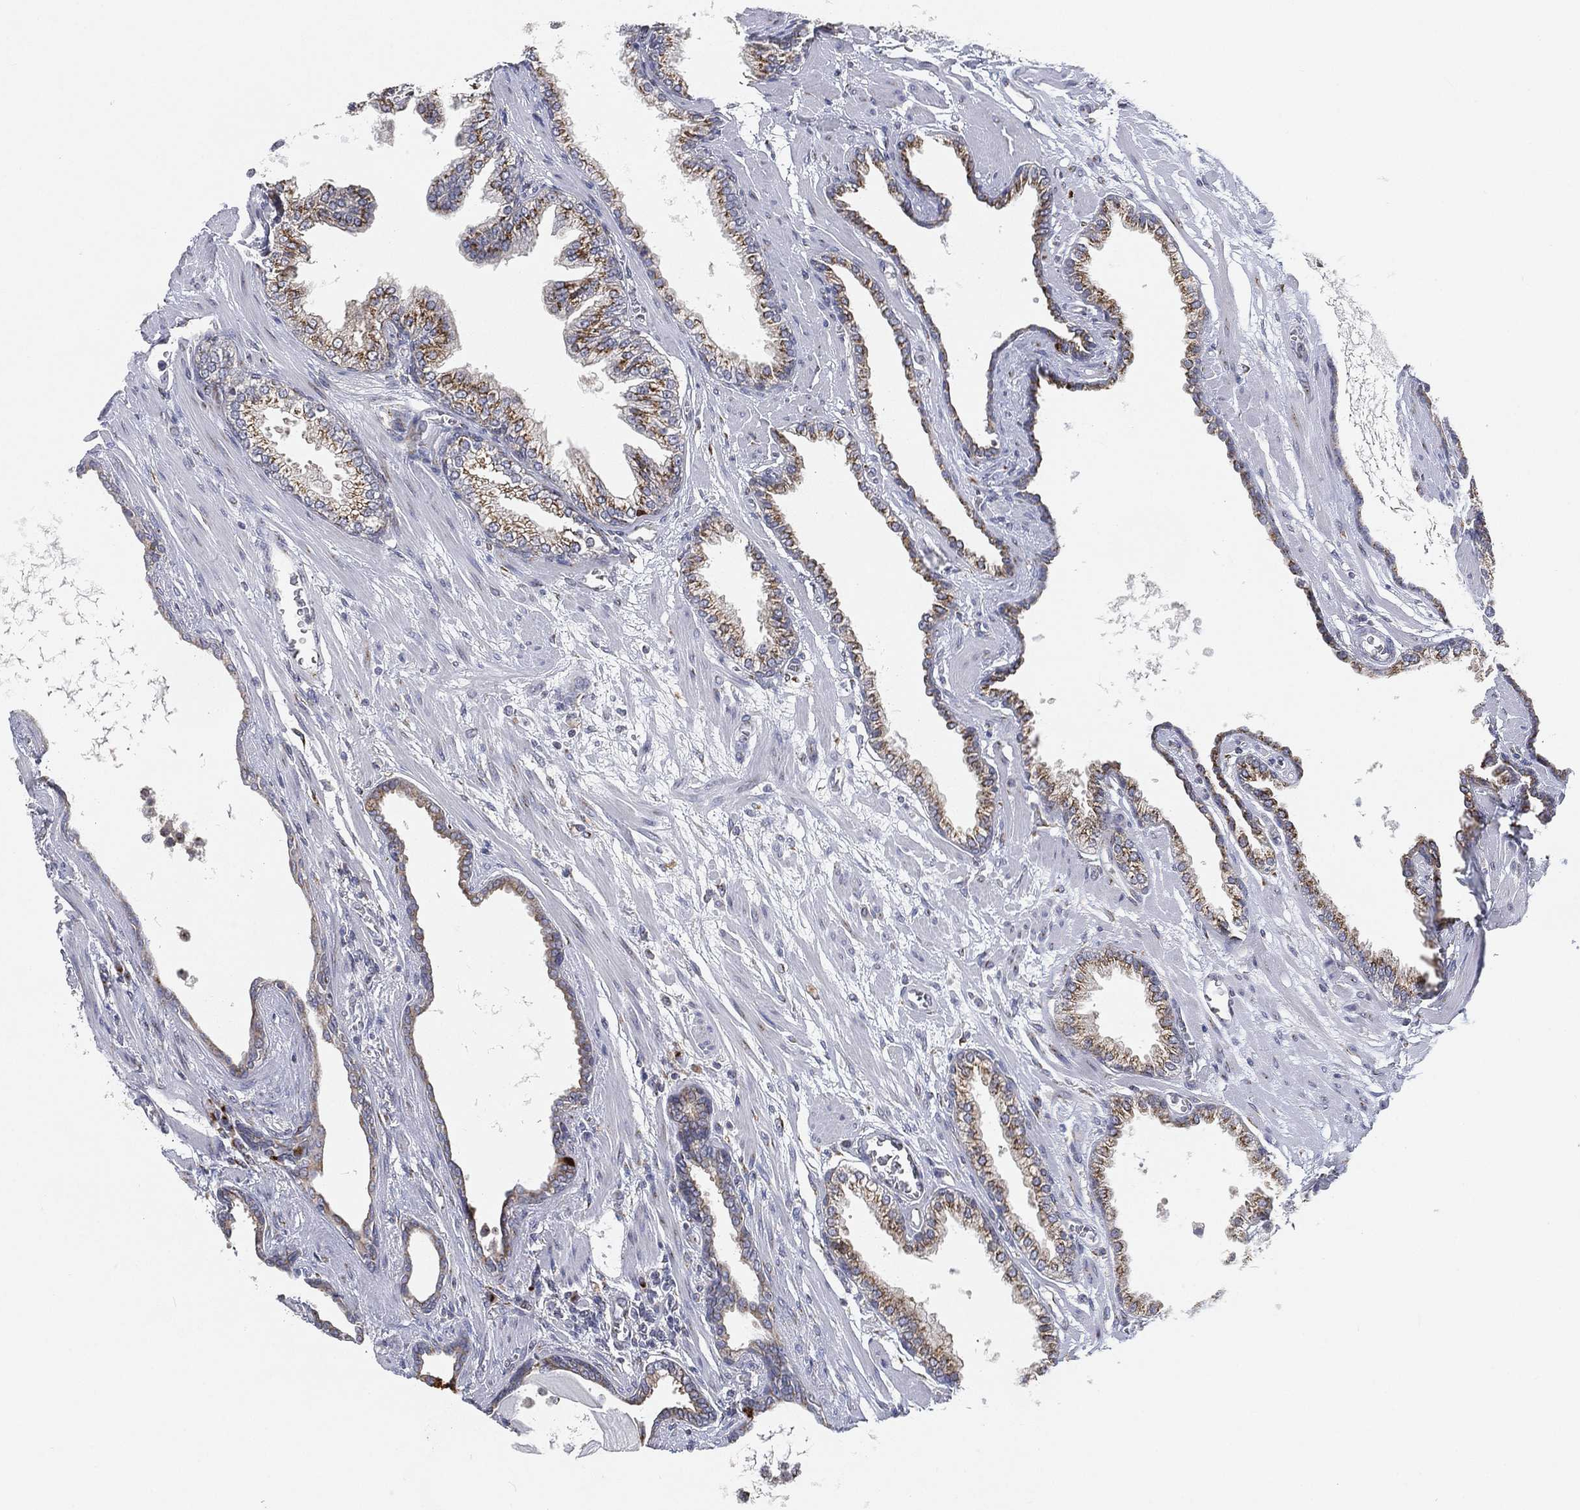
{"staining": {"intensity": "moderate", "quantity": "25%-75%", "location": "cytoplasmic/membranous"}, "tissue": "prostate cancer", "cell_type": "Tumor cells", "image_type": "cancer", "snomed": [{"axis": "morphology", "description": "Adenocarcinoma, Low grade"}, {"axis": "topography", "description": "Prostate"}], "caption": "Immunohistochemistry (IHC) photomicrograph of human prostate cancer stained for a protein (brown), which exhibits medium levels of moderate cytoplasmic/membranous staining in approximately 25%-75% of tumor cells.", "gene": "TICAM1", "patient": {"sex": "male", "age": 69}}